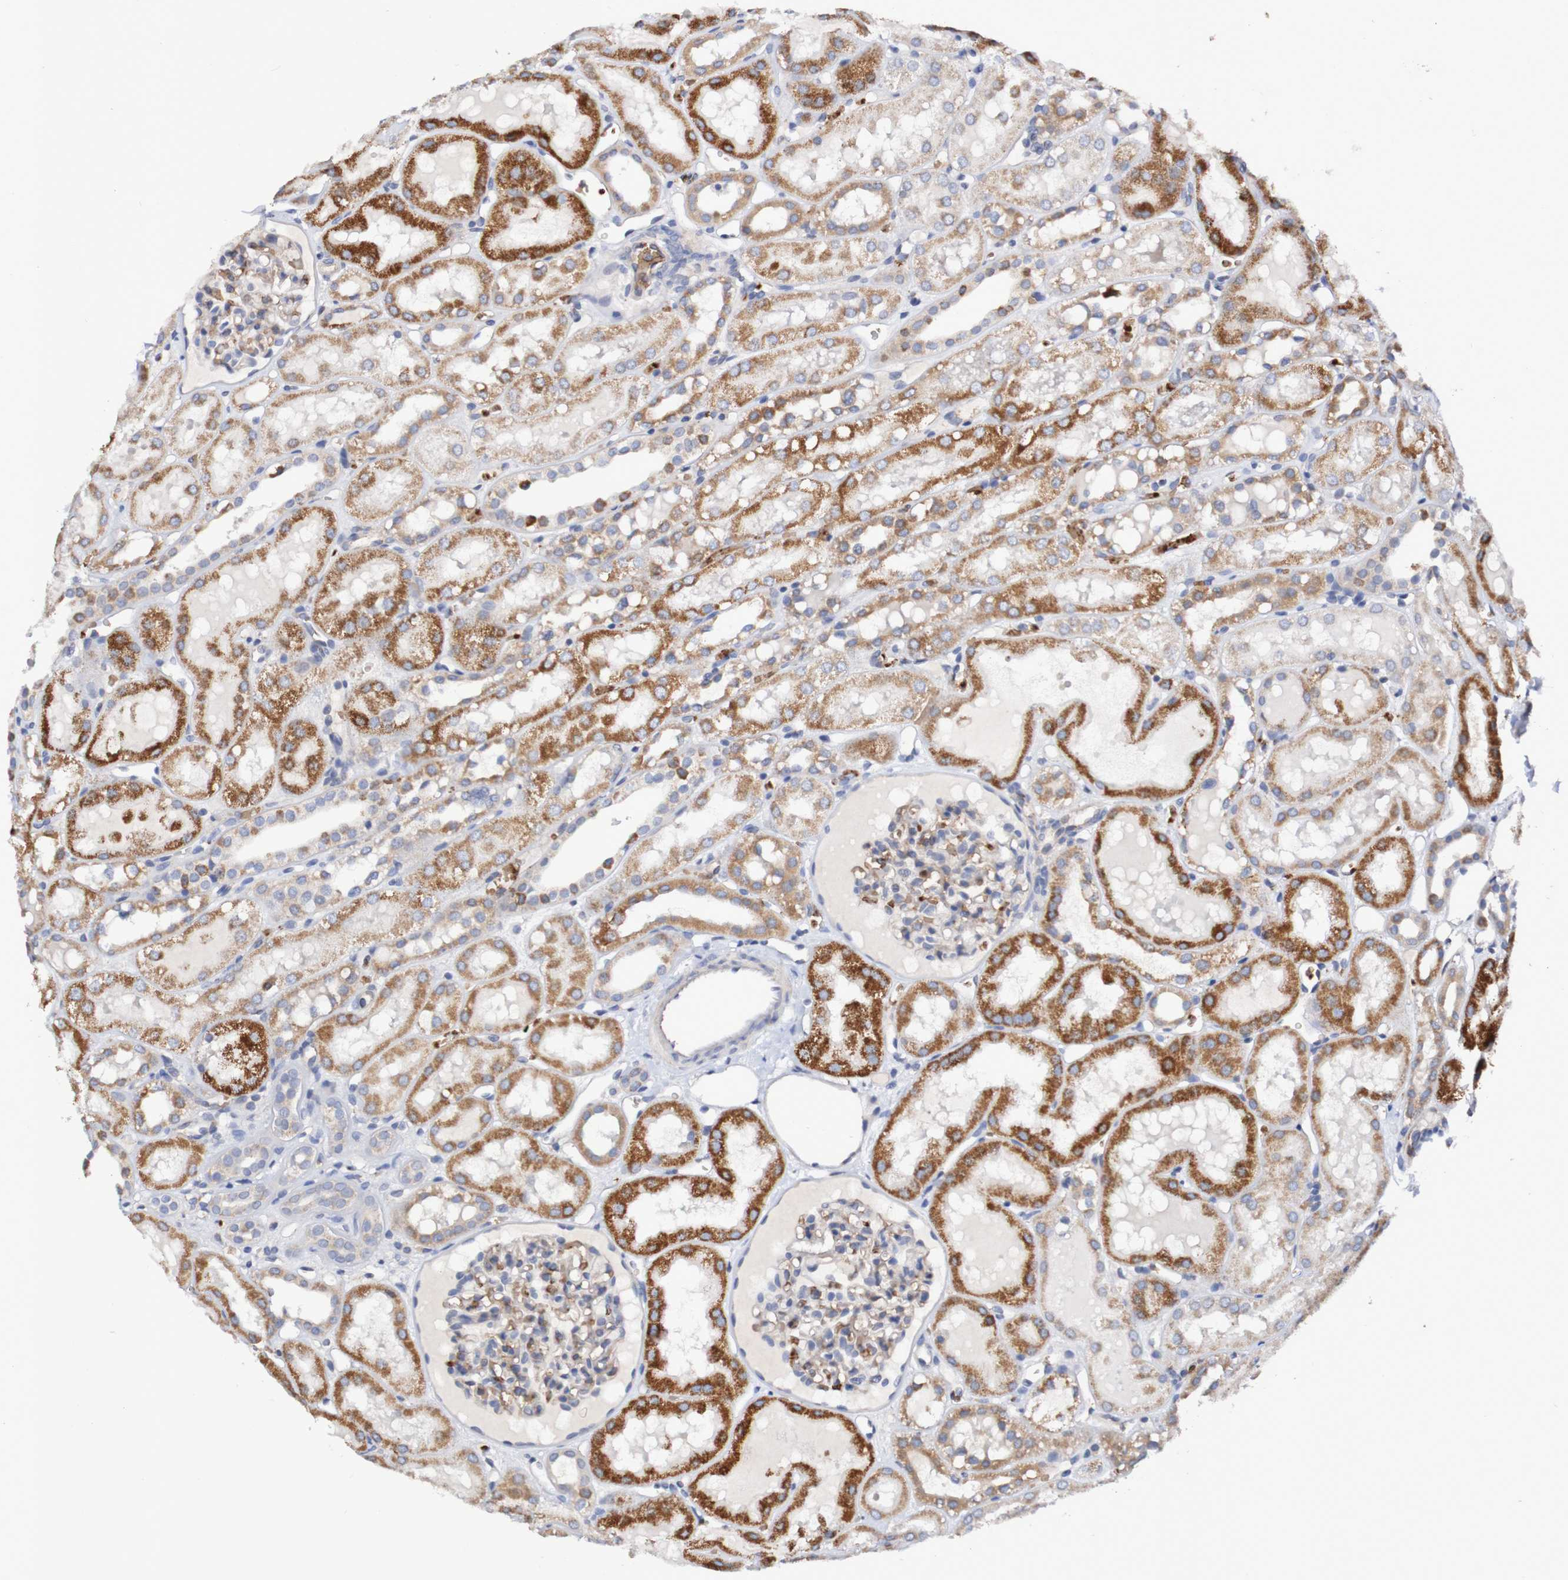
{"staining": {"intensity": "moderate", "quantity": "25%-75%", "location": "cytoplasmic/membranous"}, "tissue": "kidney", "cell_type": "Cells in glomeruli", "image_type": "normal", "snomed": [{"axis": "morphology", "description": "Normal tissue, NOS"}, {"axis": "topography", "description": "Kidney"}, {"axis": "topography", "description": "Urinary bladder"}], "caption": "Protein staining by immunohistochemistry (IHC) shows moderate cytoplasmic/membranous positivity in about 25%-75% of cells in glomeruli in normal kidney. (DAB IHC, brown staining for protein, blue staining for nuclei).", "gene": "WNT4", "patient": {"sex": "male", "age": 16}}